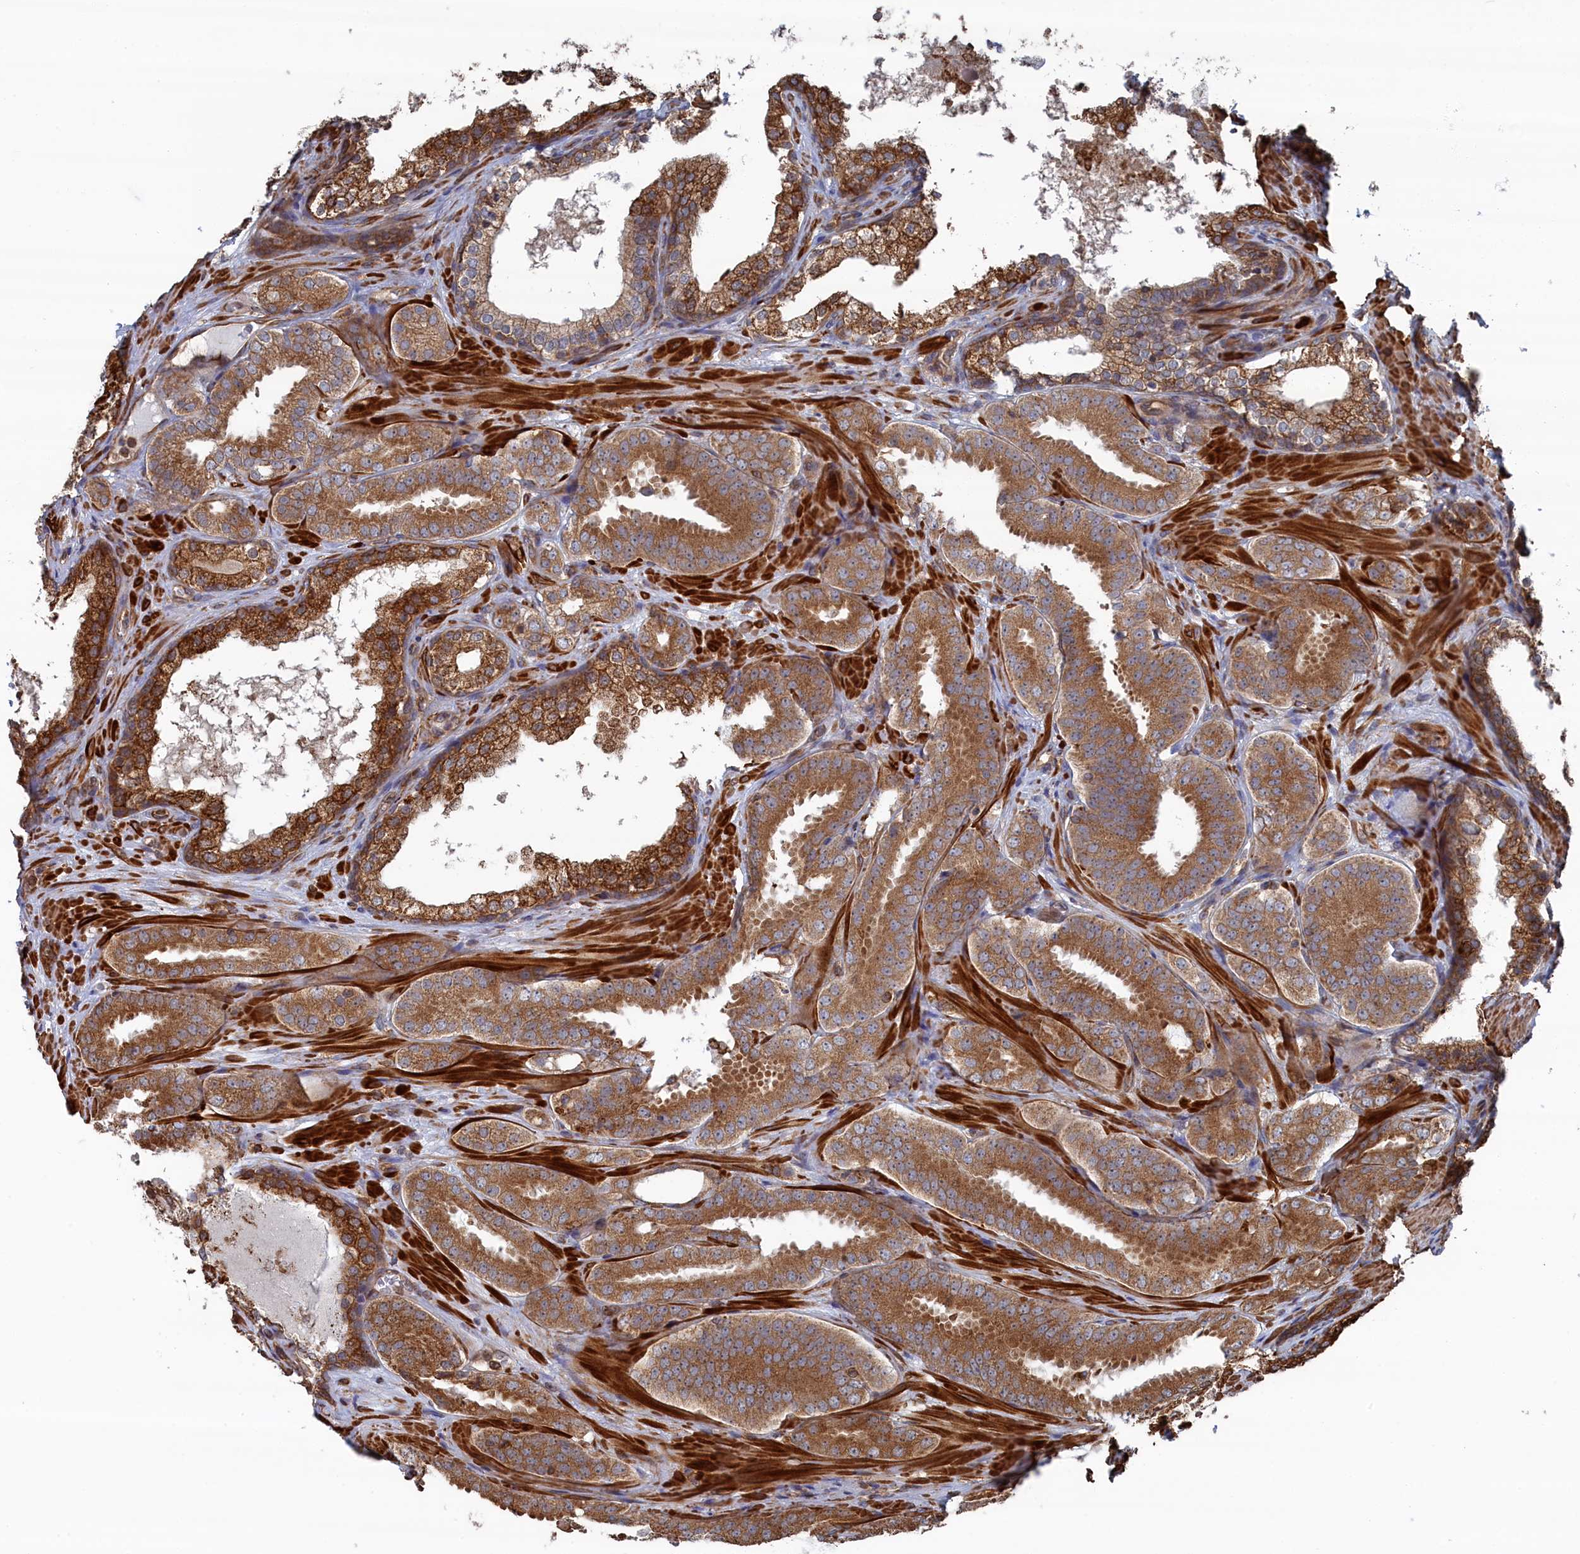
{"staining": {"intensity": "moderate", "quantity": ">75%", "location": "cytoplasmic/membranous"}, "tissue": "prostate cancer", "cell_type": "Tumor cells", "image_type": "cancer", "snomed": [{"axis": "morphology", "description": "Adenocarcinoma, High grade"}, {"axis": "topography", "description": "Prostate"}], "caption": "Immunohistochemical staining of human adenocarcinoma (high-grade) (prostate) reveals medium levels of moderate cytoplasmic/membranous protein positivity in approximately >75% of tumor cells.", "gene": "BPIFB6", "patient": {"sex": "male", "age": 63}}